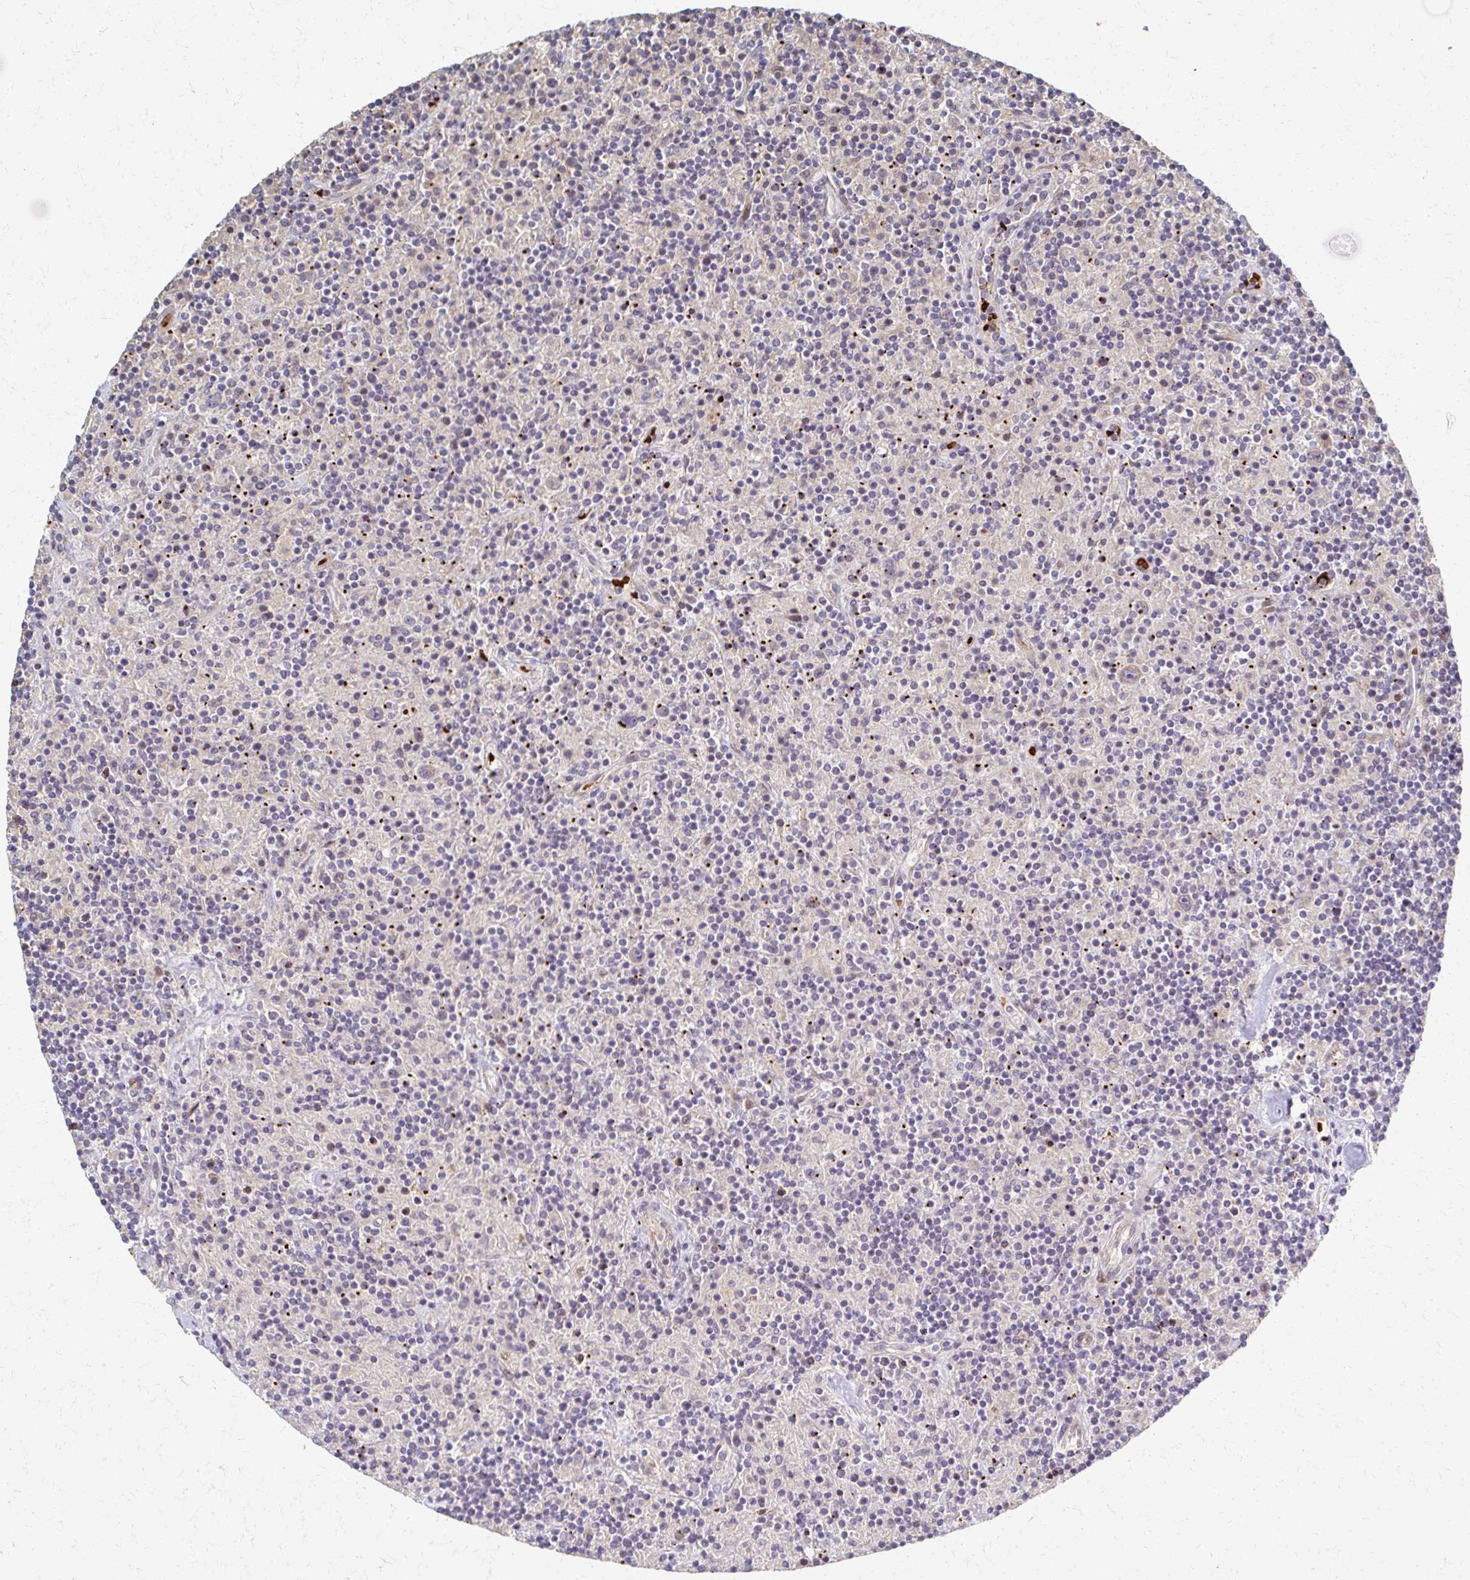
{"staining": {"intensity": "weak", "quantity": "<25%", "location": "cytoplasmic/membranous"}, "tissue": "lymphoma", "cell_type": "Tumor cells", "image_type": "cancer", "snomed": [{"axis": "morphology", "description": "Hodgkin's disease, NOS"}, {"axis": "topography", "description": "Lymph node"}], "caption": "This is a photomicrograph of immunohistochemistry staining of lymphoma, which shows no expression in tumor cells.", "gene": "SKA2", "patient": {"sex": "male", "age": 70}}